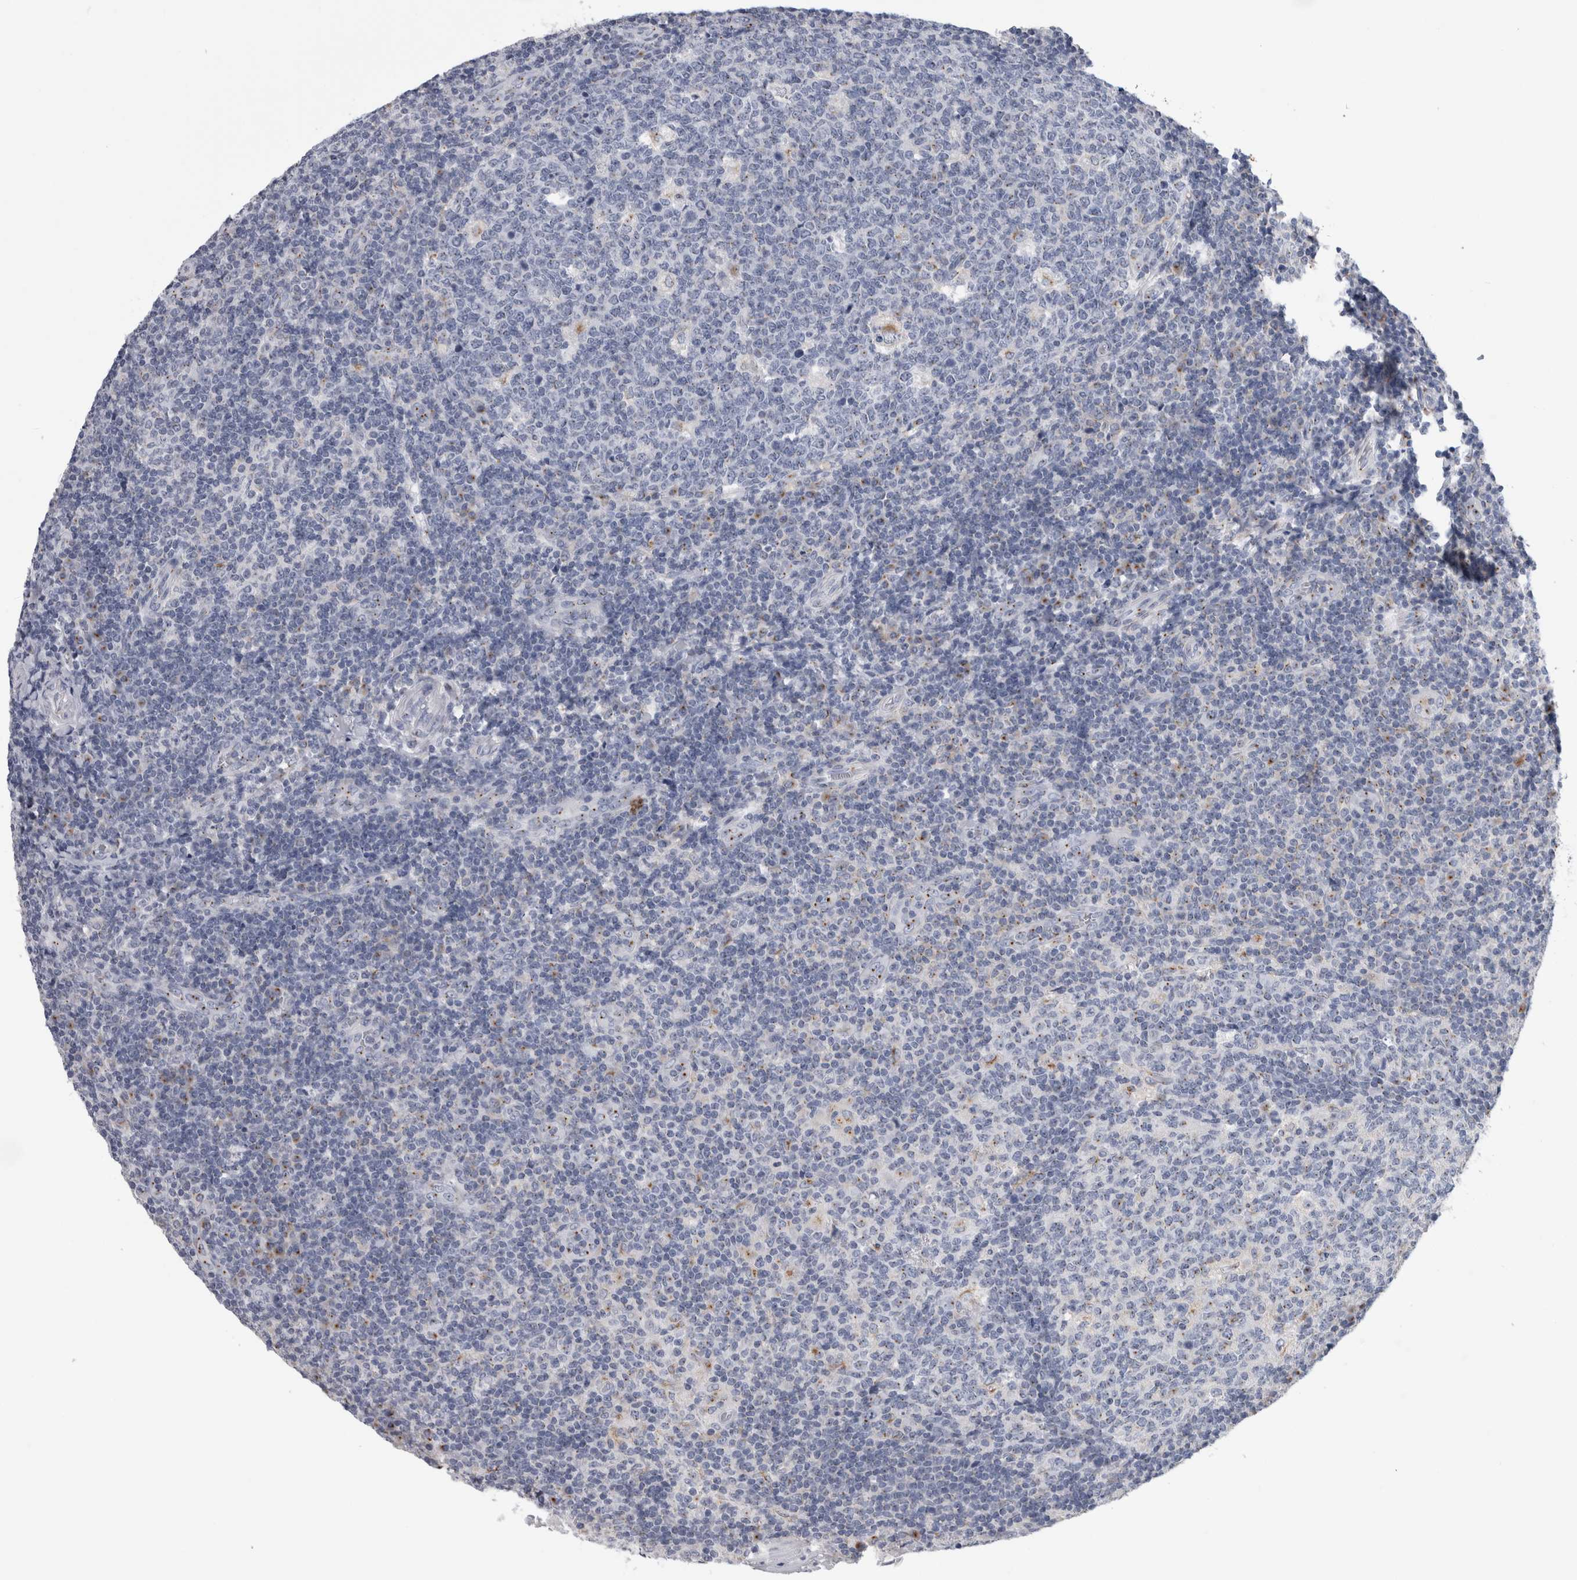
{"staining": {"intensity": "moderate", "quantity": "<25%", "location": "cytoplasmic/membranous"}, "tissue": "tonsil", "cell_type": "Germinal center cells", "image_type": "normal", "snomed": [{"axis": "morphology", "description": "Normal tissue, NOS"}, {"axis": "topography", "description": "Tonsil"}], "caption": "This image exhibits benign tonsil stained with immunohistochemistry (IHC) to label a protein in brown. The cytoplasmic/membranous of germinal center cells show moderate positivity for the protein. Nuclei are counter-stained blue.", "gene": "AKAP9", "patient": {"sex": "female", "age": 19}}